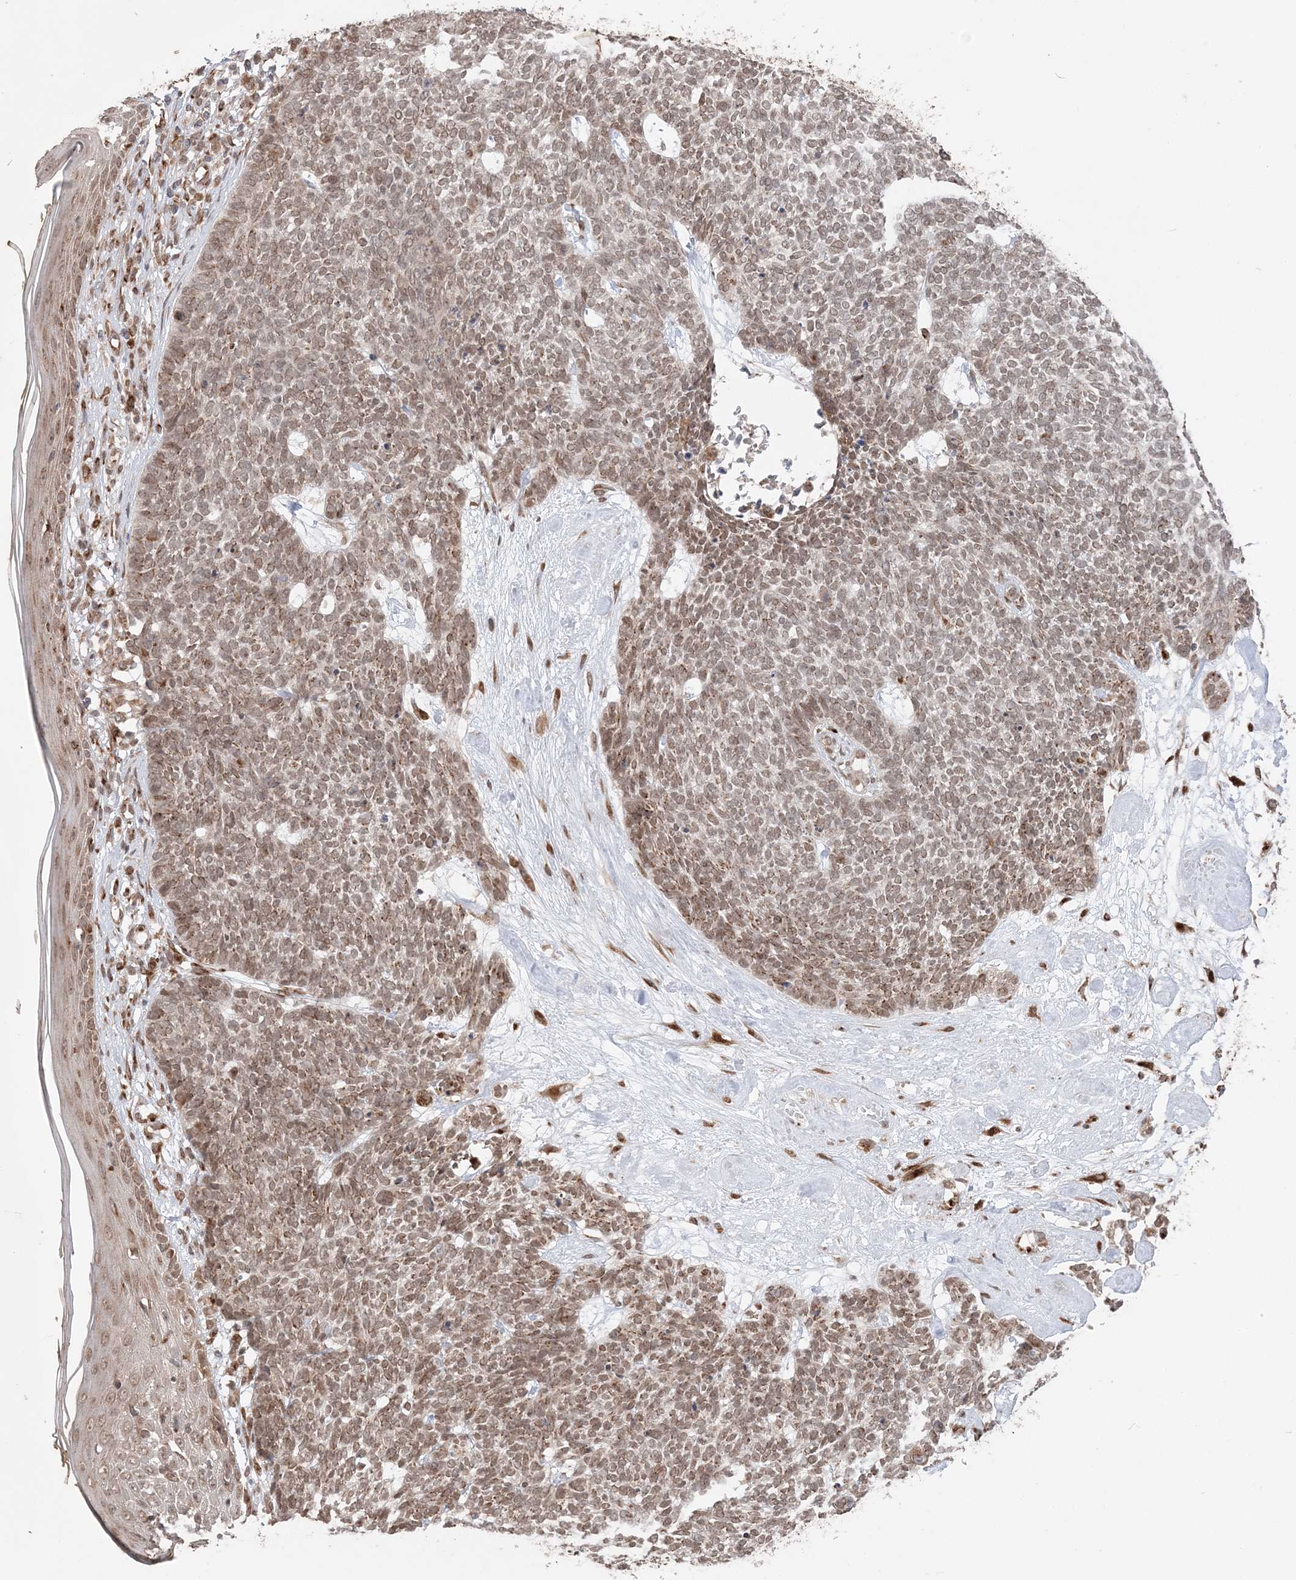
{"staining": {"intensity": "moderate", "quantity": ">75%", "location": "cytoplasmic/membranous,nuclear"}, "tissue": "skin cancer", "cell_type": "Tumor cells", "image_type": "cancer", "snomed": [{"axis": "morphology", "description": "Basal cell carcinoma"}, {"axis": "topography", "description": "Skin"}], "caption": "There is medium levels of moderate cytoplasmic/membranous and nuclear positivity in tumor cells of basal cell carcinoma (skin), as demonstrated by immunohistochemical staining (brown color).", "gene": "TMED10", "patient": {"sex": "female", "age": 84}}